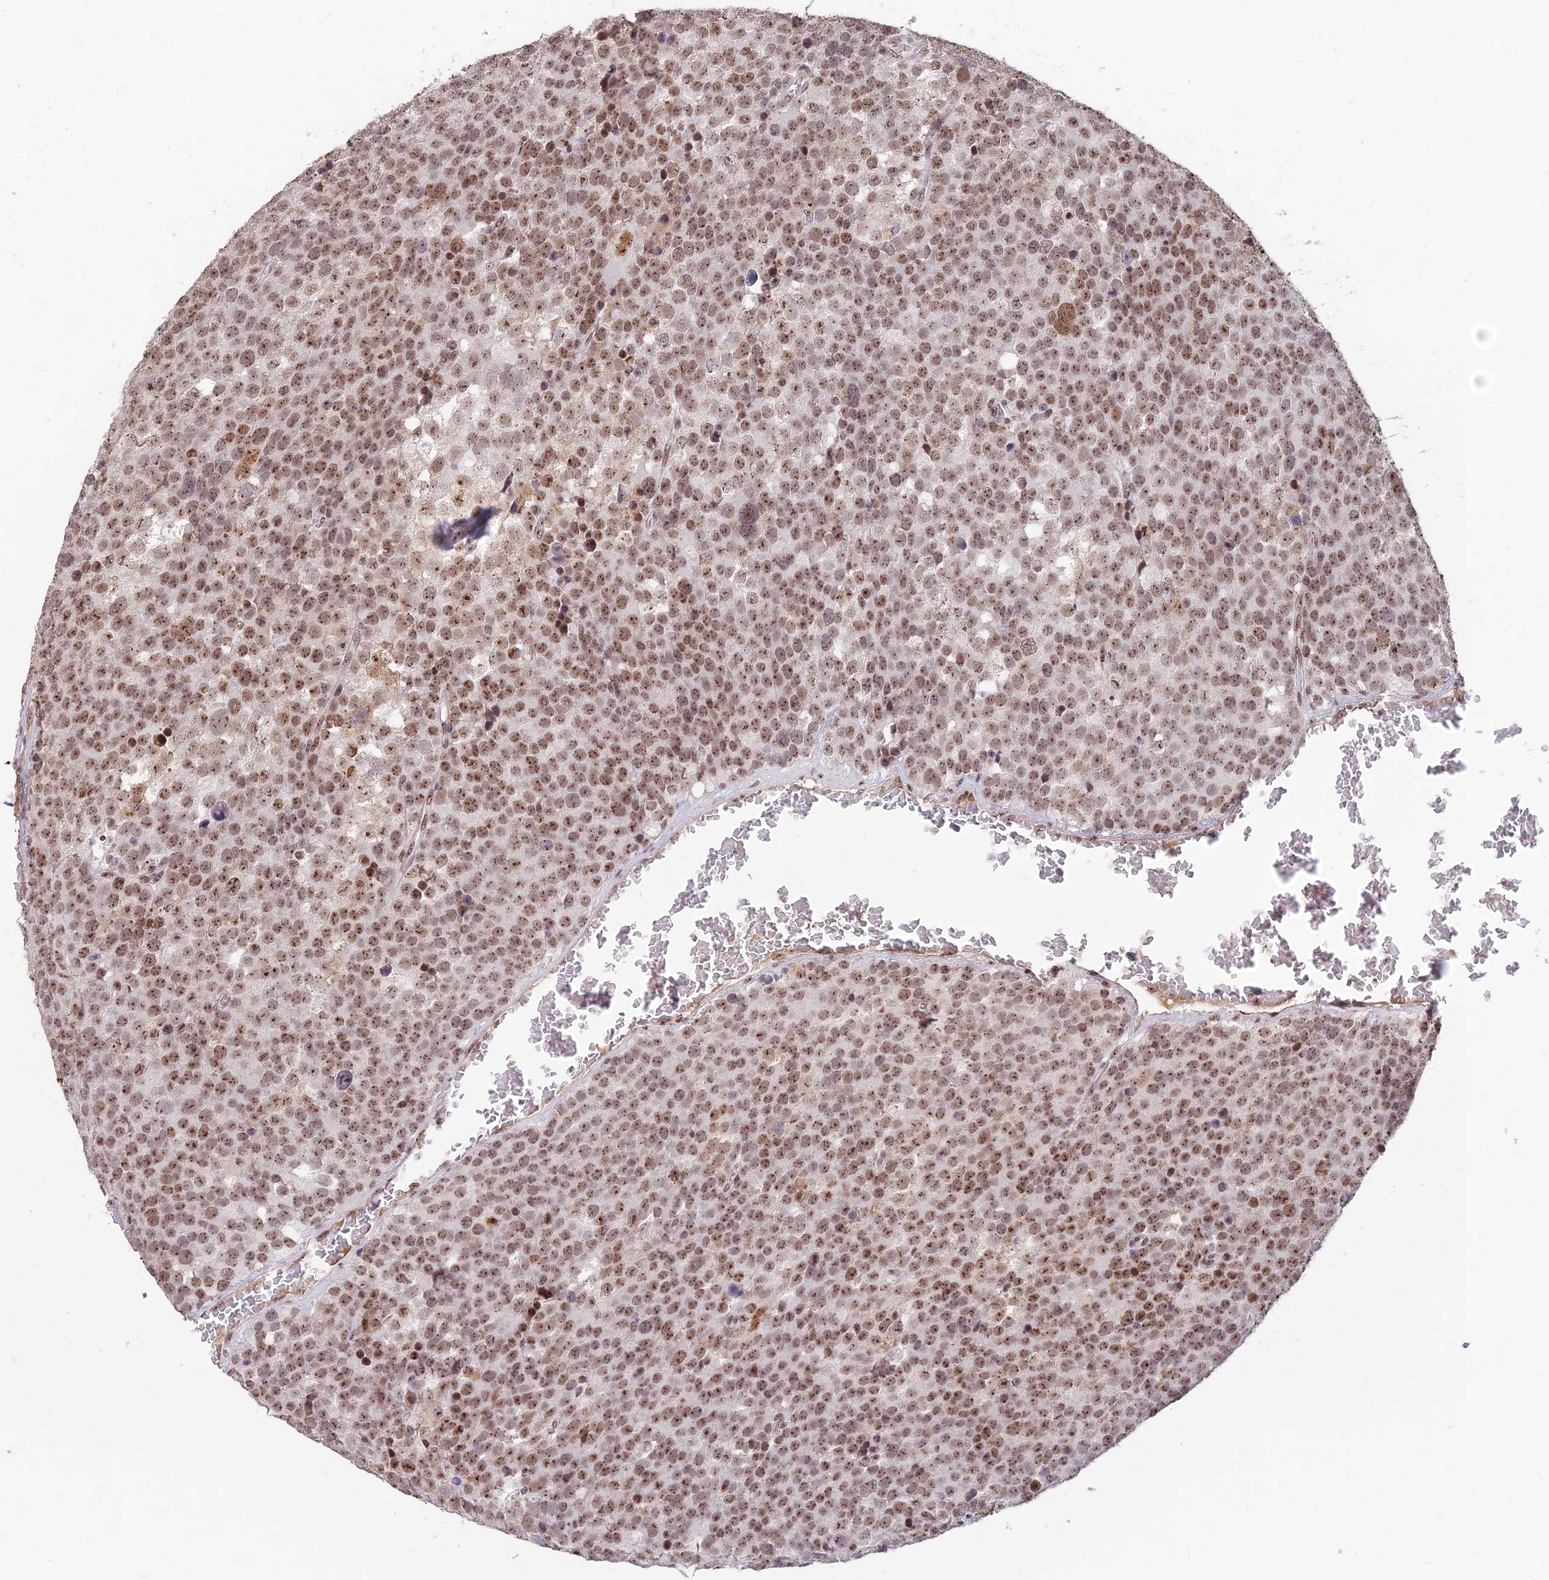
{"staining": {"intensity": "moderate", "quantity": ">75%", "location": "nuclear"}, "tissue": "testis cancer", "cell_type": "Tumor cells", "image_type": "cancer", "snomed": [{"axis": "morphology", "description": "Seminoma, NOS"}, {"axis": "topography", "description": "Testis"}], "caption": "Immunohistochemical staining of seminoma (testis) demonstrates medium levels of moderate nuclear protein expression in approximately >75% of tumor cells. (Brightfield microscopy of DAB IHC at high magnification).", "gene": "POLR1G", "patient": {"sex": "male", "age": 71}}